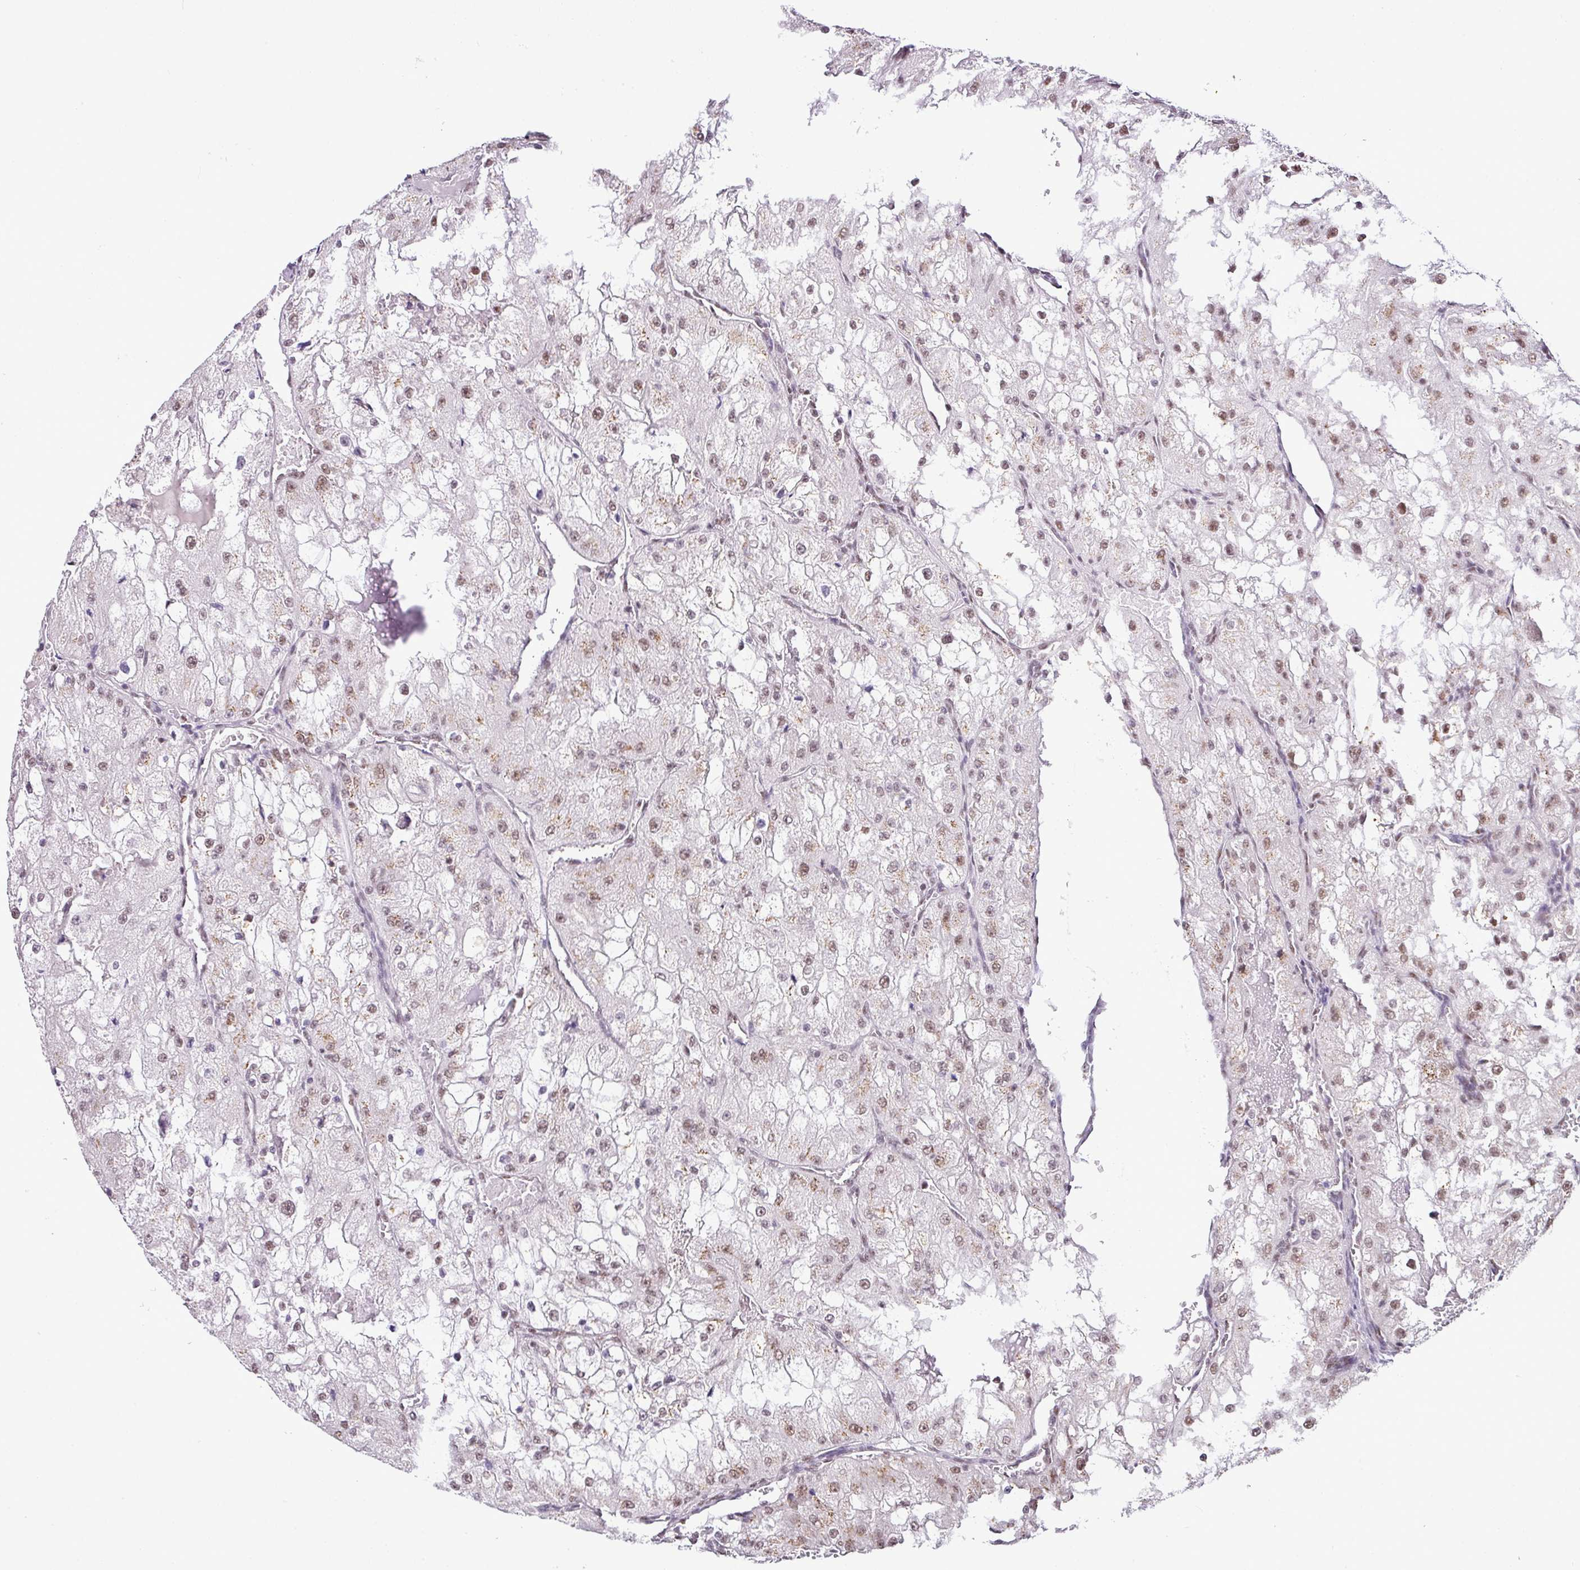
{"staining": {"intensity": "moderate", "quantity": "25%-75%", "location": "nuclear"}, "tissue": "renal cancer", "cell_type": "Tumor cells", "image_type": "cancer", "snomed": [{"axis": "morphology", "description": "Adenocarcinoma, NOS"}, {"axis": "topography", "description": "Kidney"}], "caption": "An image showing moderate nuclear positivity in approximately 25%-75% of tumor cells in adenocarcinoma (renal), as visualized by brown immunohistochemical staining.", "gene": "PGAP4", "patient": {"sex": "female", "age": 74}}